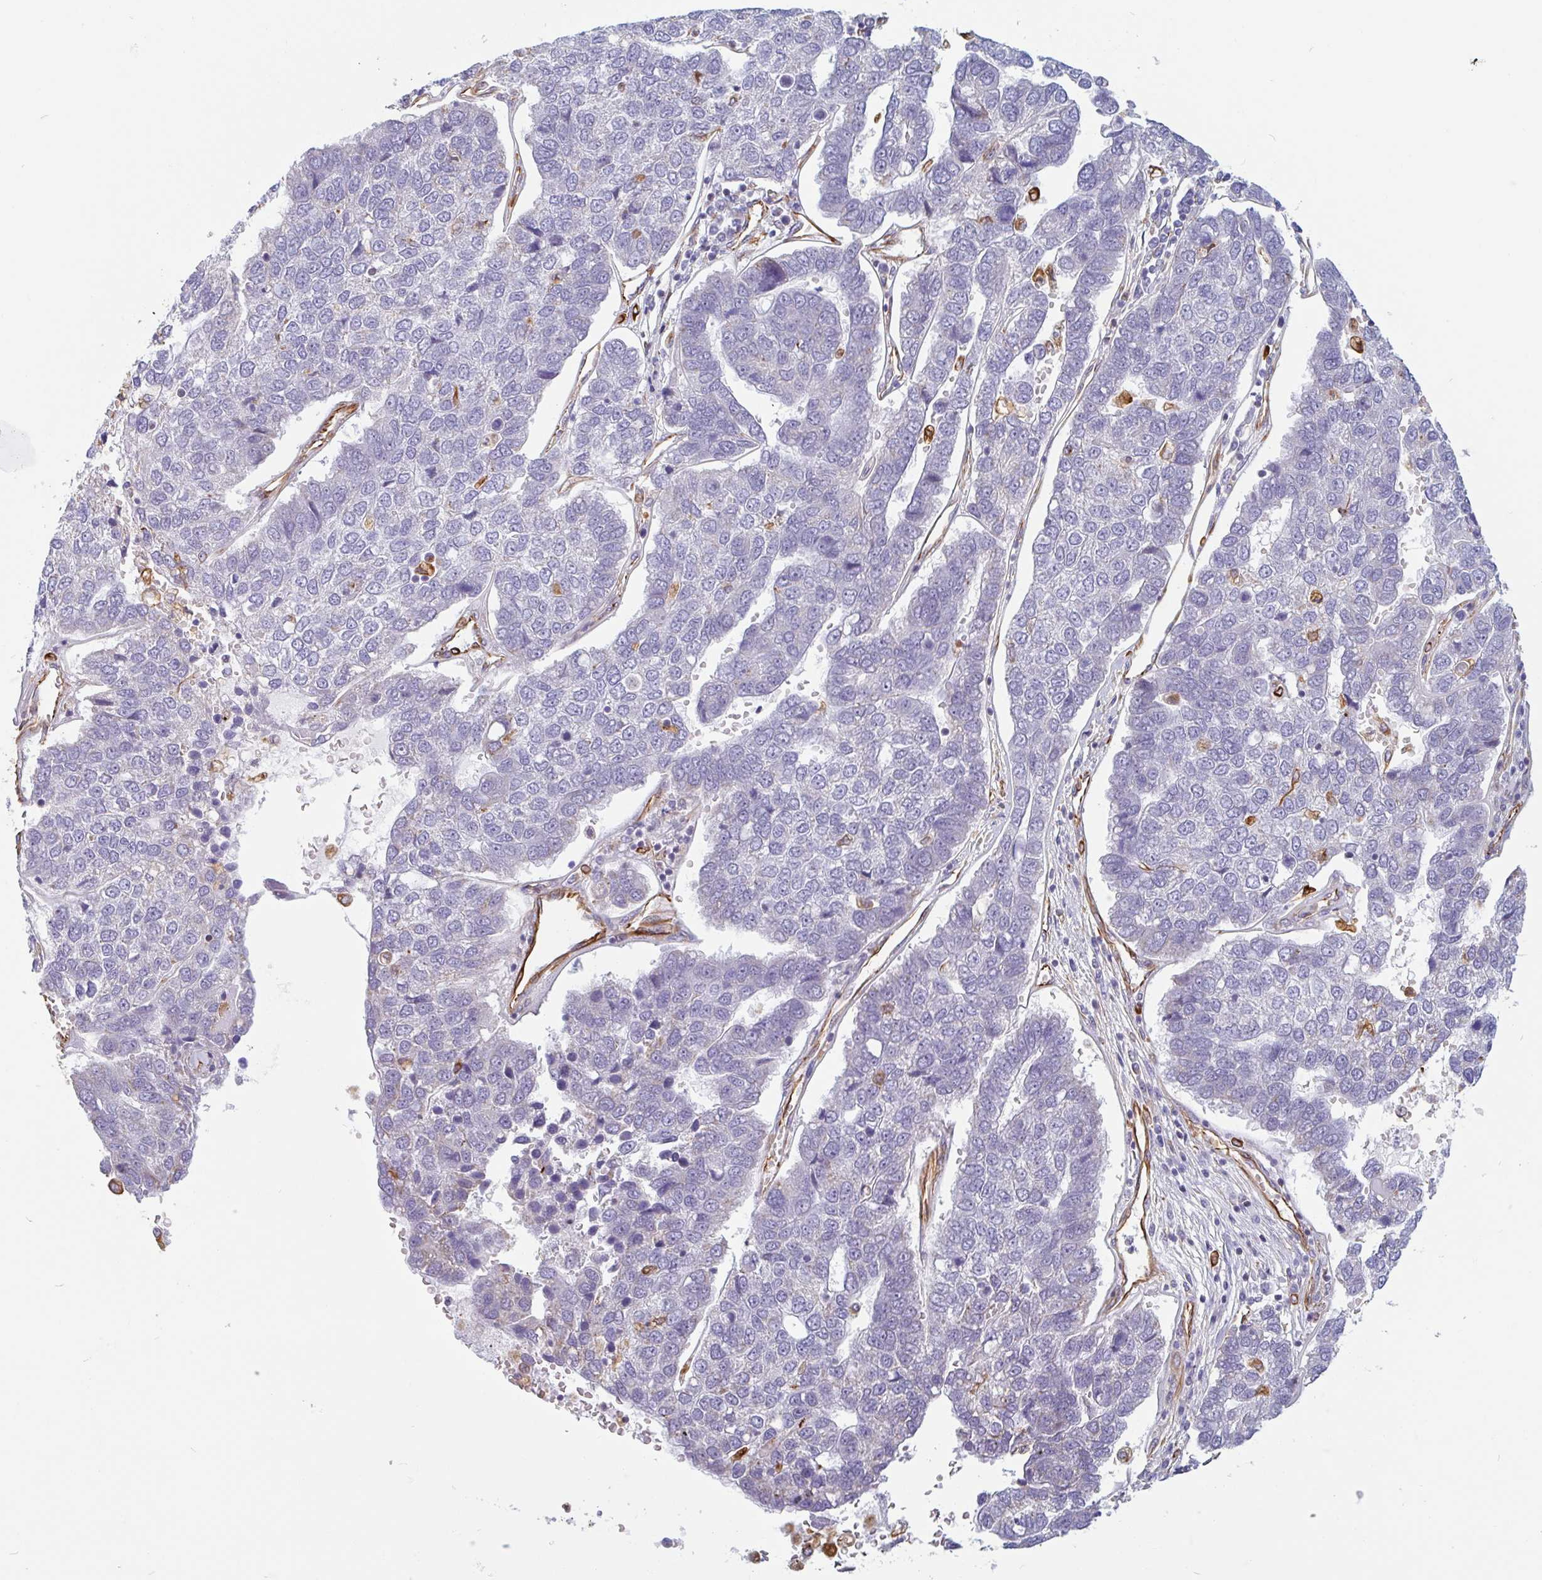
{"staining": {"intensity": "negative", "quantity": "none", "location": "none"}, "tissue": "pancreatic cancer", "cell_type": "Tumor cells", "image_type": "cancer", "snomed": [{"axis": "morphology", "description": "Adenocarcinoma, NOS"}, {"axis": "topography", "description": "Pancreas"}], "caption": "Tumor cells show no significant staining in pancreatic adenocarcinoma.", "gene": "PPFIA1", "patient": {"sex": "female", "age": 61}}